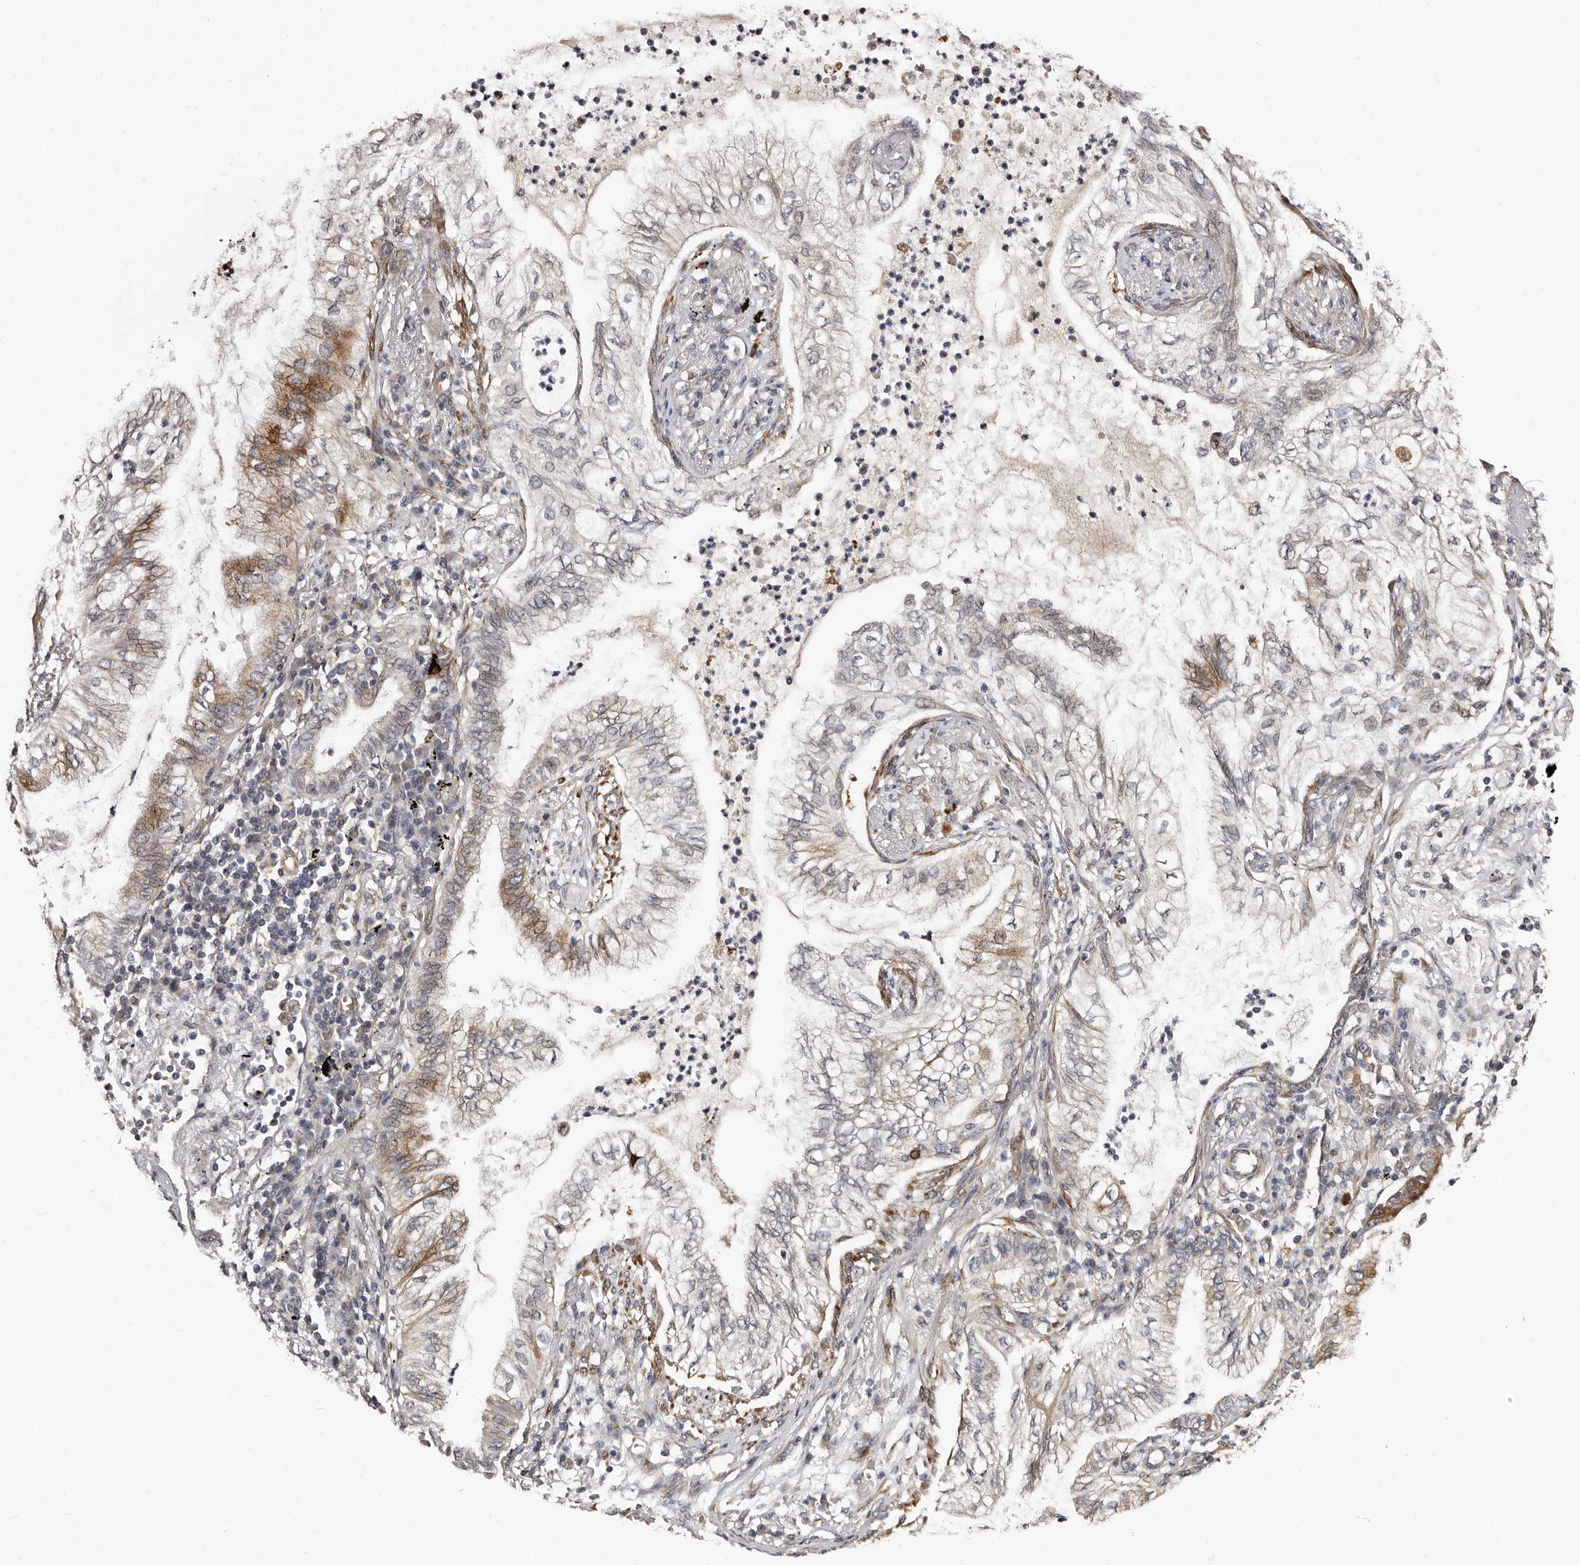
{"staining": {"intensity": "moderate", "quantity": "<25%", "location": "cytoplasmic/membranous"}, "tissue": "lung cancer", "cell_type": "Tumor cells", "image_type": "cancer", "snomed": [{"axis": "morphology", "description": "Normal tissue, NOS"}, {"axis": "morphology", "description": "Adenocarcinoma, NOS"}, {"axis": "topography", "description": "Bronchus"}, {"axis": "topography", "description": "Lung"}], "caption": "Brown immunohistochemical staining in human lung cancer shows moderate cytoplasmic/membranous positivity in about <25% of tumor cells.", "gene": "TBC1D22B", "patient": {"sex": "female", "age": 70}}